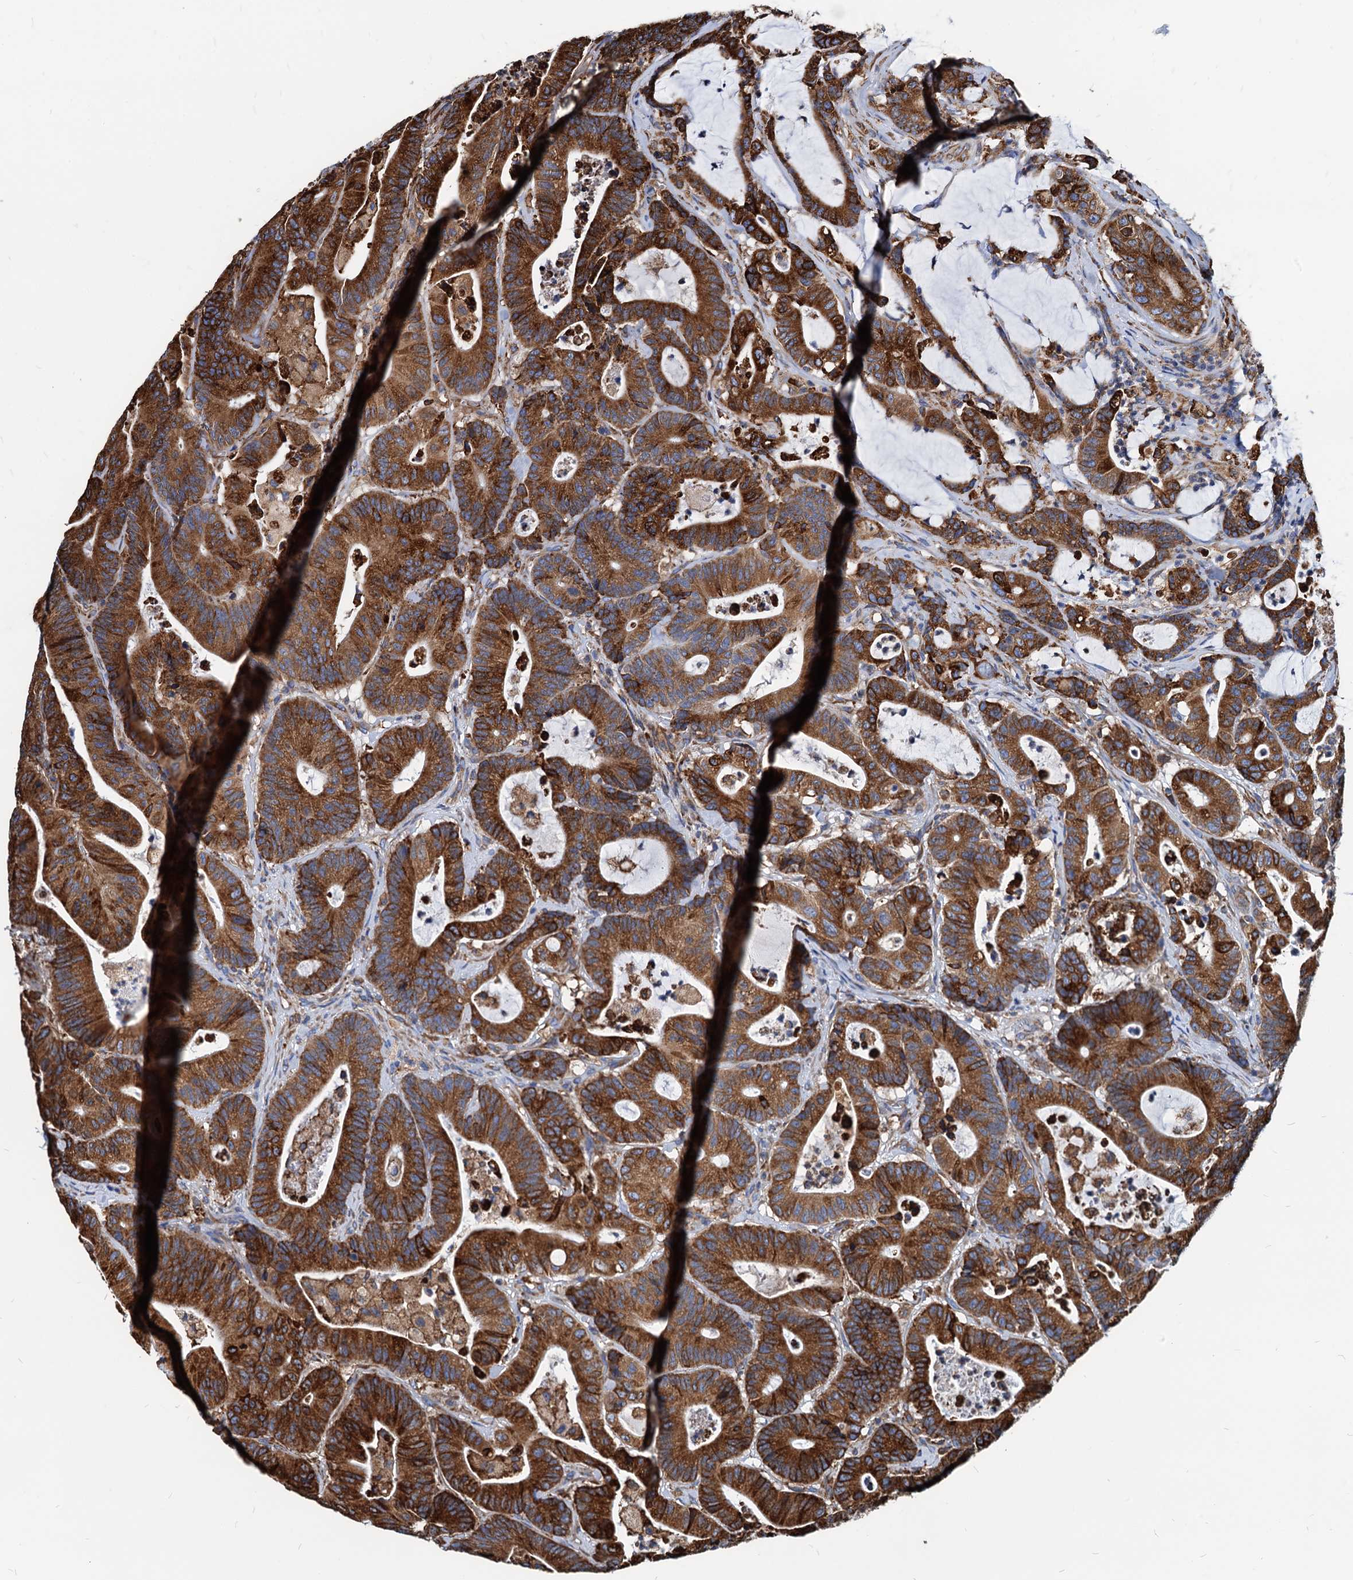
{"staining": {"intensity": "strong", "quantity": ">75%", "location": "cytoplasmic/membranous"}, "tissue": "colorectal cancer", "cell_type": "Tumor cells", "image_type": "cancer", "snomed": [{"axis": "morphology", "description": "Adenocarcinoma, NOS"}, {"axis": "topography", "description": "Colon"}], "caption": "DAB immunohistochemical staining of human colorectal cancer displays strong cytoplasmic/membranous protein staining in approximately >75% of tumor cells. (Stains: DAB in brown, nuclei in blue, Microscopy: brightfield microscopy at high magnification).", "gene": "HSPA5", "patient": {"sex": "female", "age": 84}}